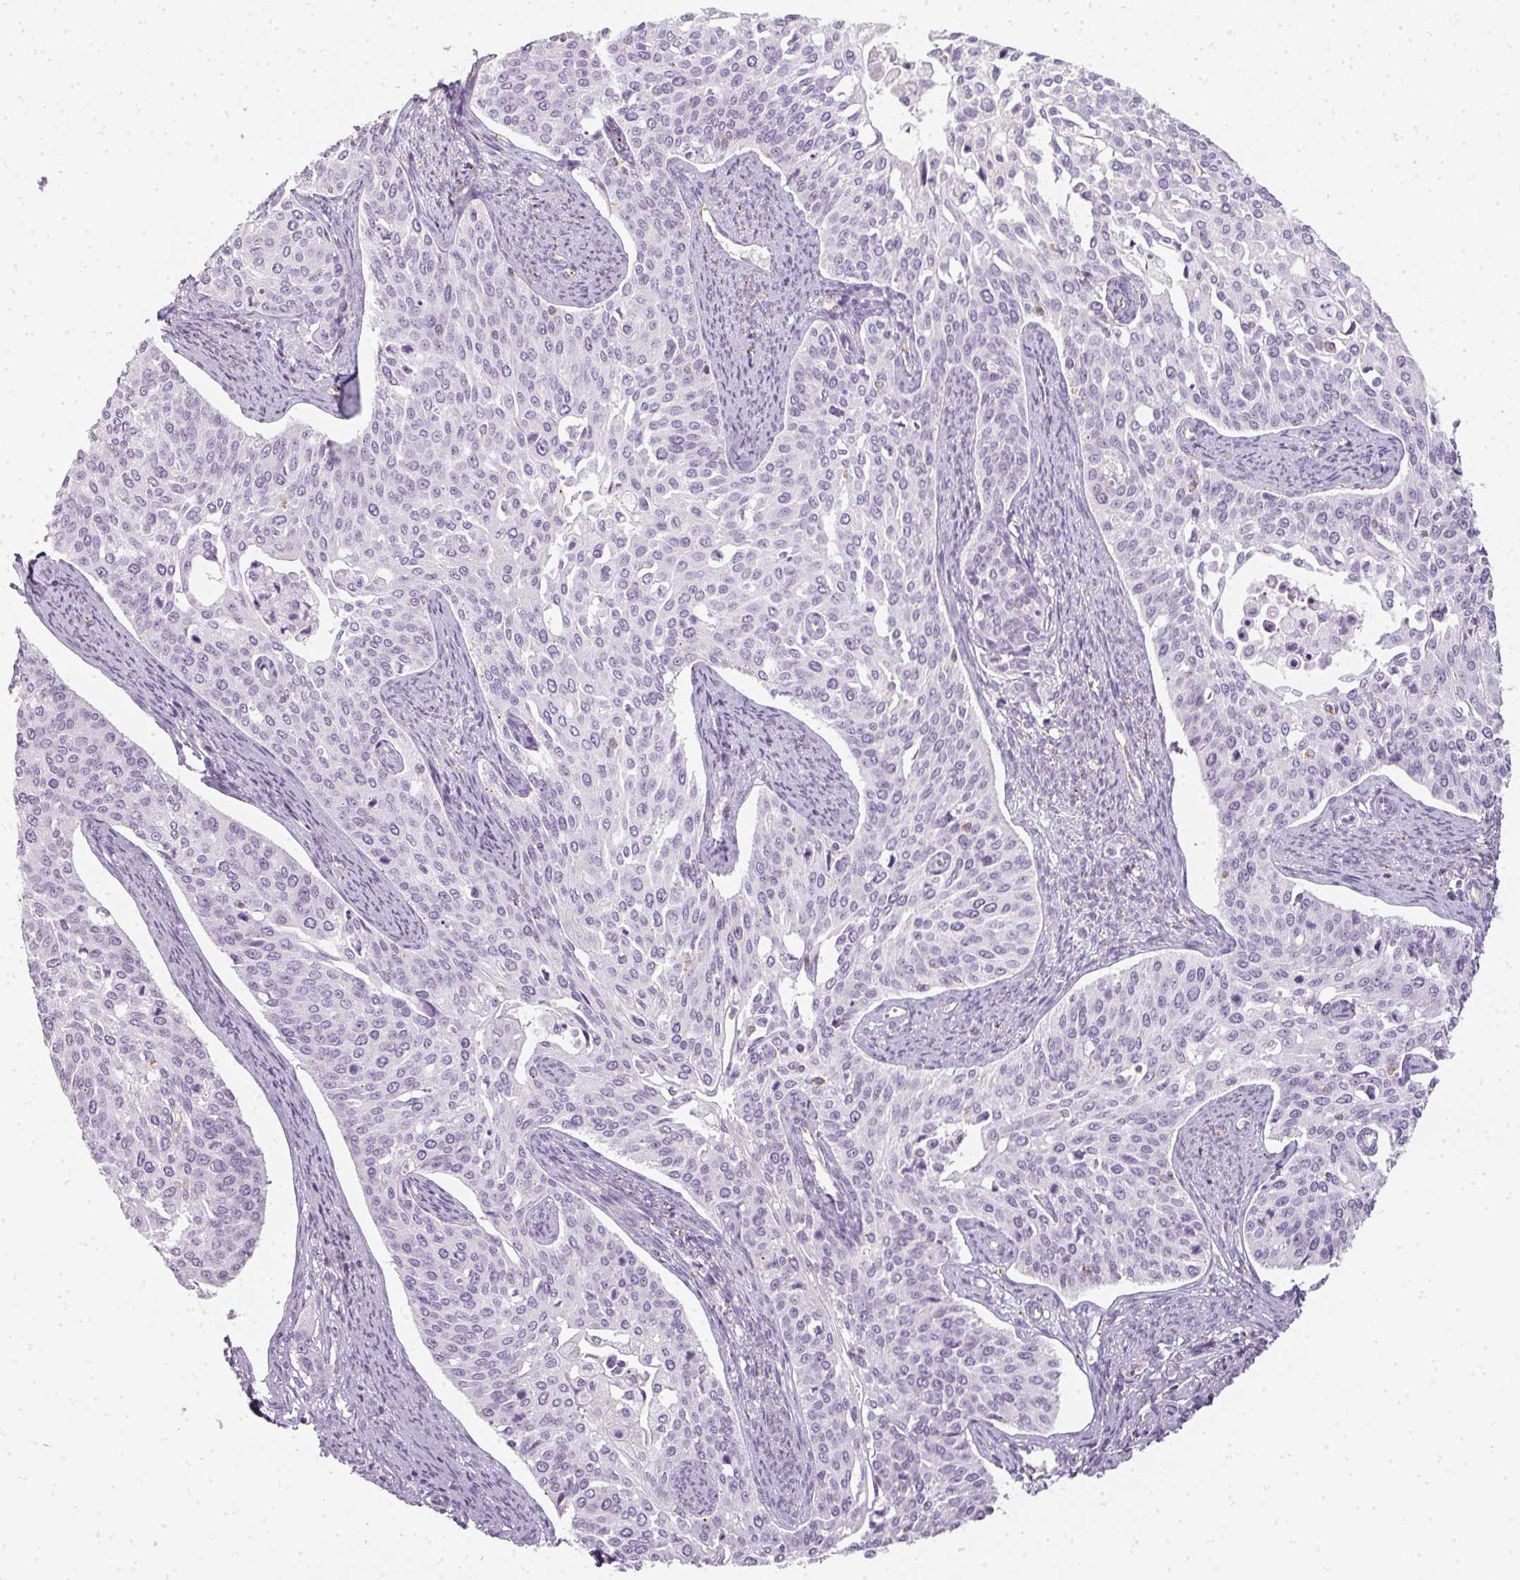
{"staining": {"intensity": "negative", "quantity": "none", "location": "none"}, "tissue": "cervical cancer", "cell_type": "Tumor cells", "image_type": "cancer", "snomed": [{"axis": "morphology", "description": "Squamous cell carcinoma, NOS"}, {"axis": "topography", "description": "Cervix"}], "caption": "Human cervical cancer (squamous cell carcinoma) stained for a protein using IHC shows no positivity in tumor cells.", "gene": "TMEM42", "patient": {"sex": "female", "age": 44}}